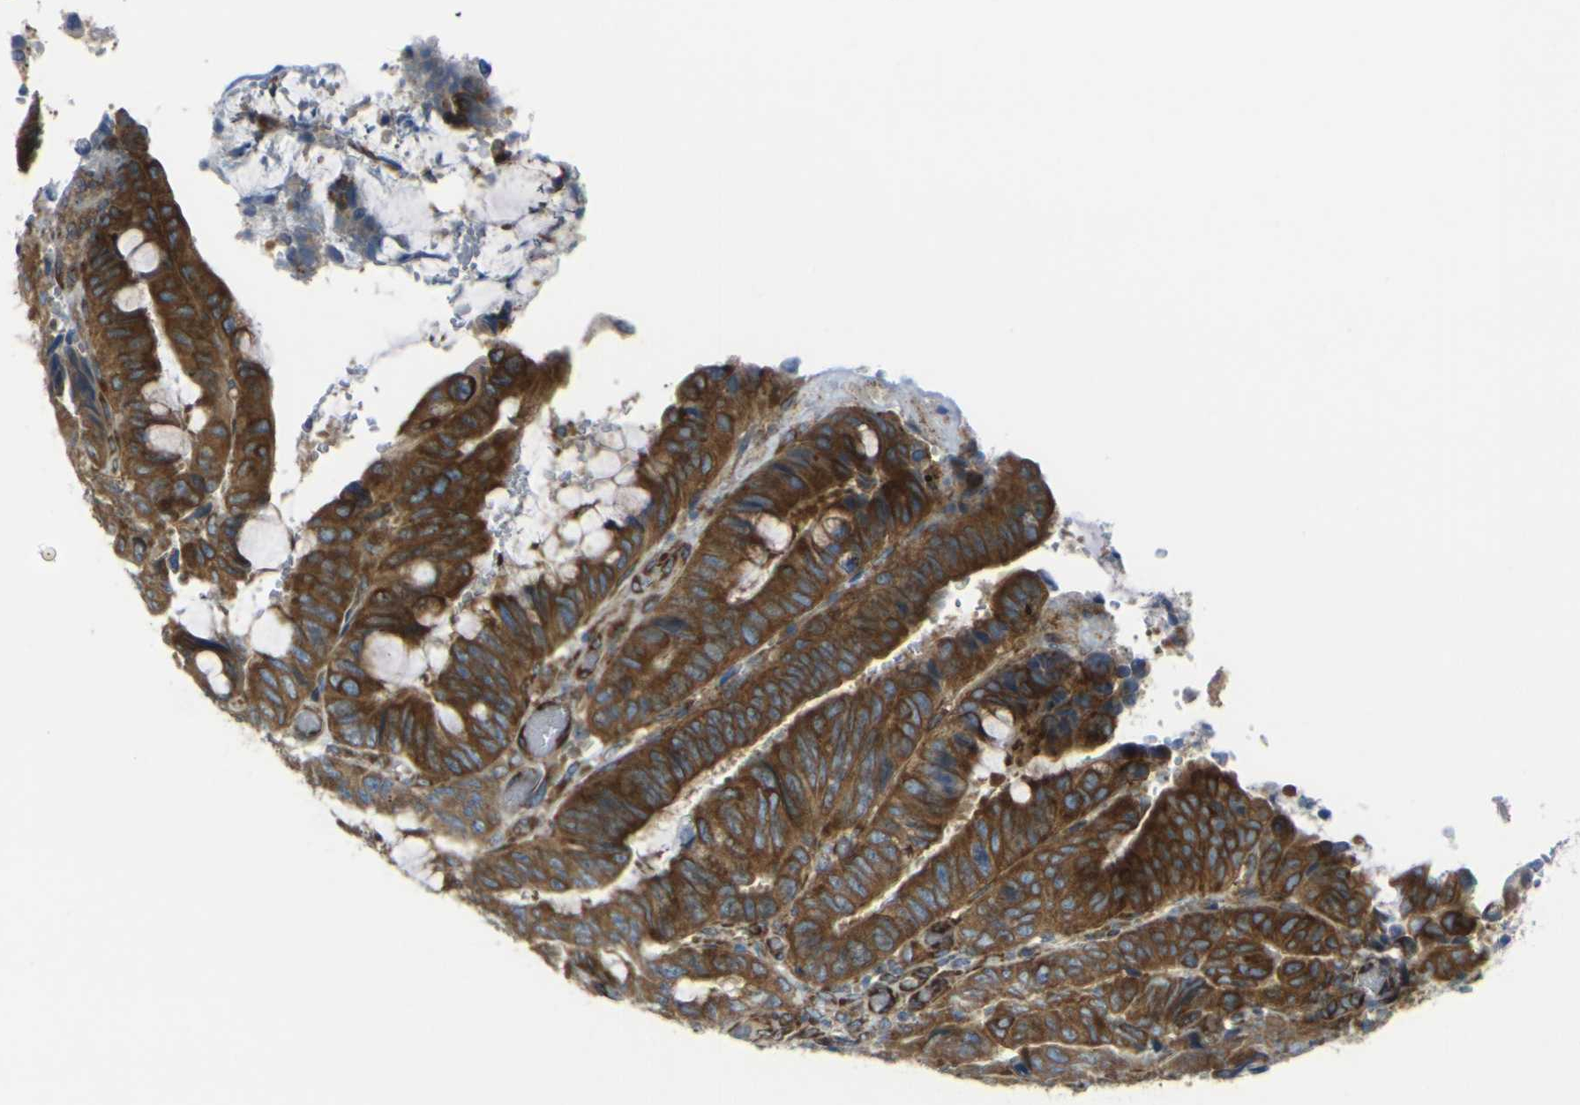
{"staining": {"intensity": "strong", "quantity": ">75%", "location": "cytoplasmic/membranous"}, "tissue": "colorectal cancer", "cell_type": "Tumor cells", "image_type": "cancer", "snomed": [{"axis": "morphology", "description": "Normal tissue, NOS"}, {"axis": "morphology", "description": "Adenocarcinoma, NOS"}, {"axis": "topography", "description": "Rectum"}, {"axis": "topography", "description": "Peripheral nerve tissue"}], "caption": "Colorectal cancer (adenocarcinoma) tissue exhibits strong cytoplasmic/membranous staining in approximately >75% of tumor cells (Brightfield microscopy of DAB IHC at high magnification).", "gene": "CELSR2", "patient": {"sex": "male", "age": 92}}